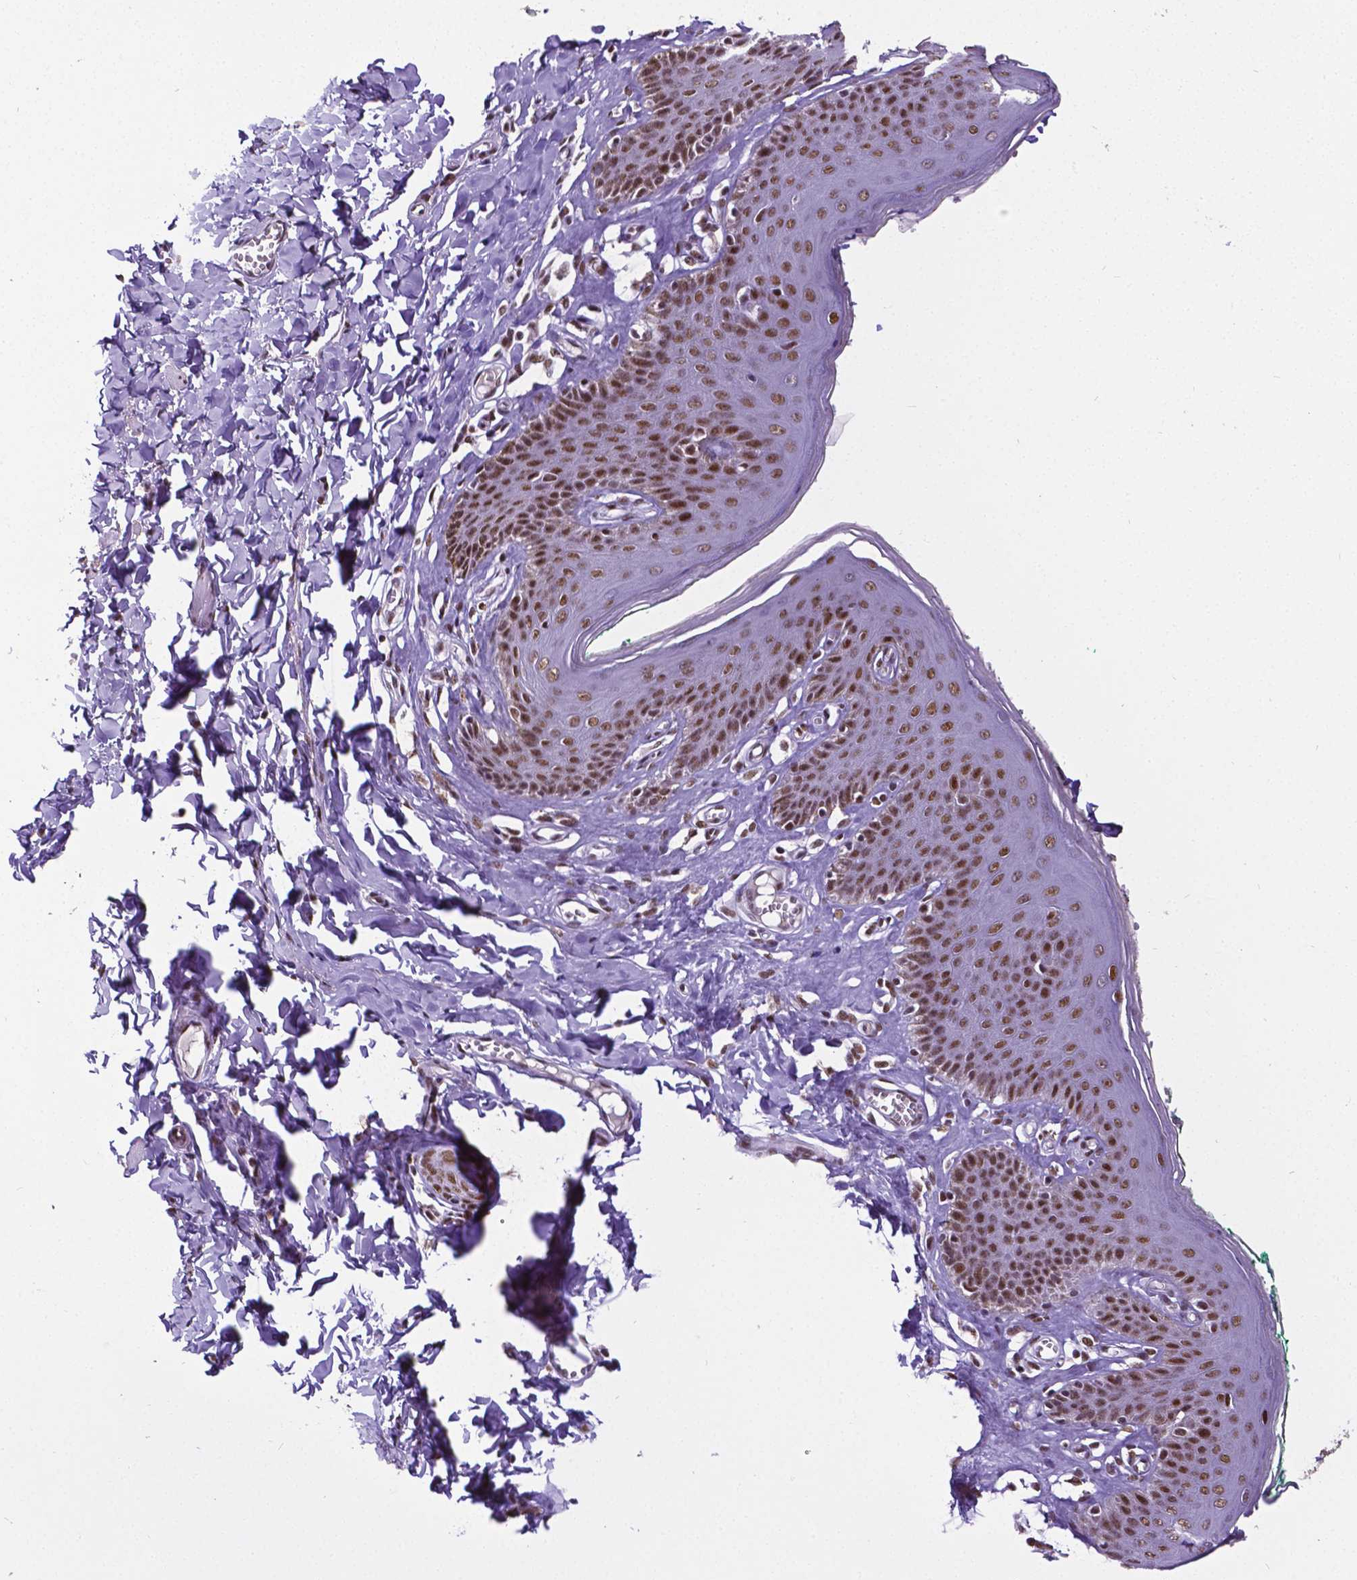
{"staining": {"intensity": "moderate", "quantity": ">75%", "location": "nuclear"}, "tissue": "skin", "cell_type": "Epidermal cells", "image_type": "normal", "snomed": [{"axis": "morphology", "description": "Normal tissue, NOS"}, {"axis": "topography", "description": "Vulva"}, {"axis": "topography", "description": "Peripheral nerve tissue"}], "caption": "A micrograph showing moderate nuclear expression in about >75% of epidermal cells in benign skin, as visualized by brown immunohistochemical staining.", "gene": "REST", "patient": {"sex": "female", "age": 66}}